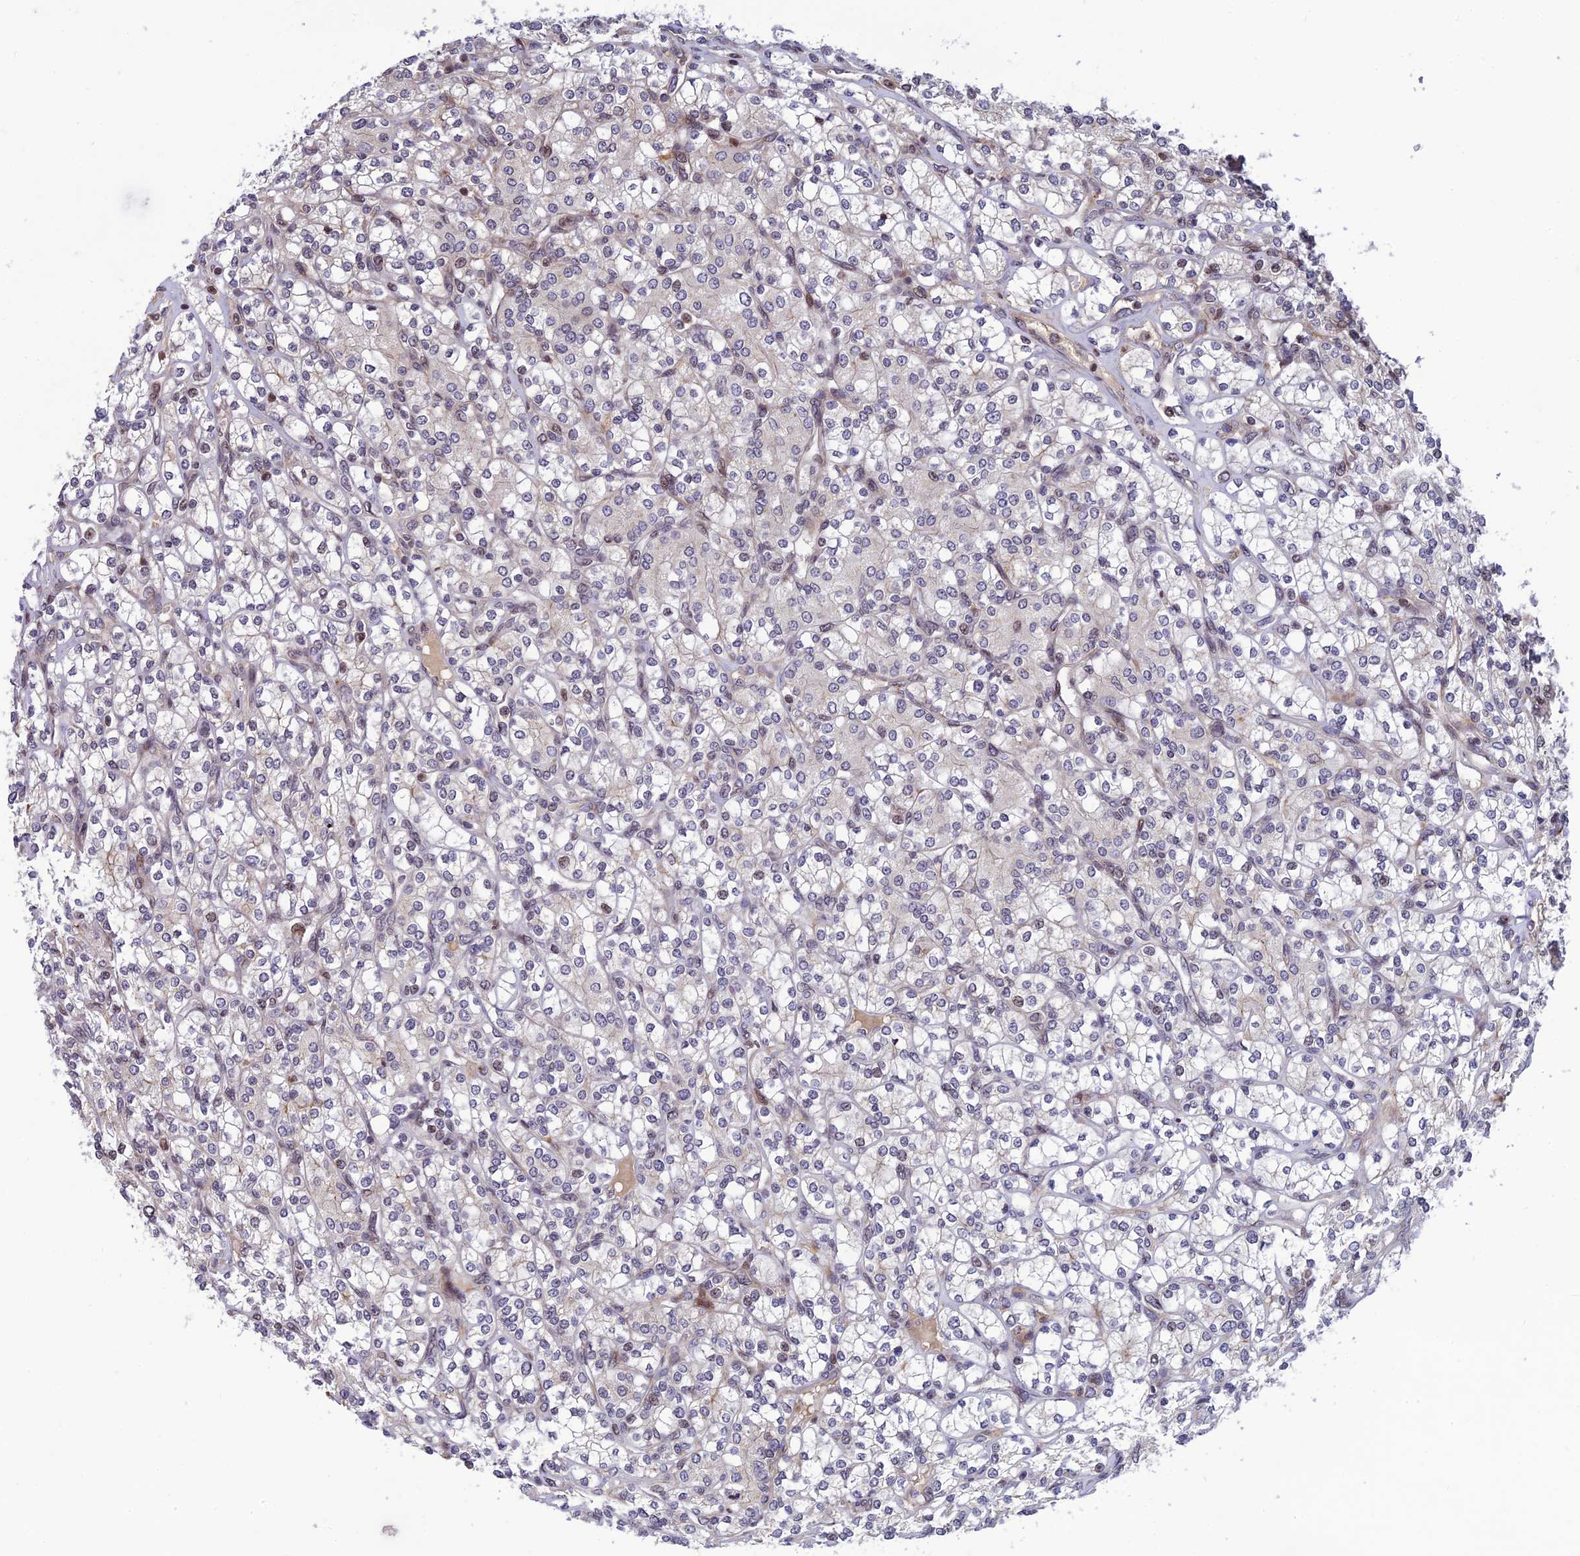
{"staining": {"intensity": "negative", "quantity": "none", "location": "none"}, "tissue": "renal cancer", "cell_type": "Tumor cells", "image_type": "cancer", "snomed": [{"axis": "morphology", "description": "Adenocarcinoma, NOS"}, {"axis": "topography", "description": "Kidney"}], "caption": "Immunohistochemistry (IHC) of human renal cancer exhibits no expression in tumor cells.", "gene": "SMIM7", "patient": {"sex": "male", "age": 77}}